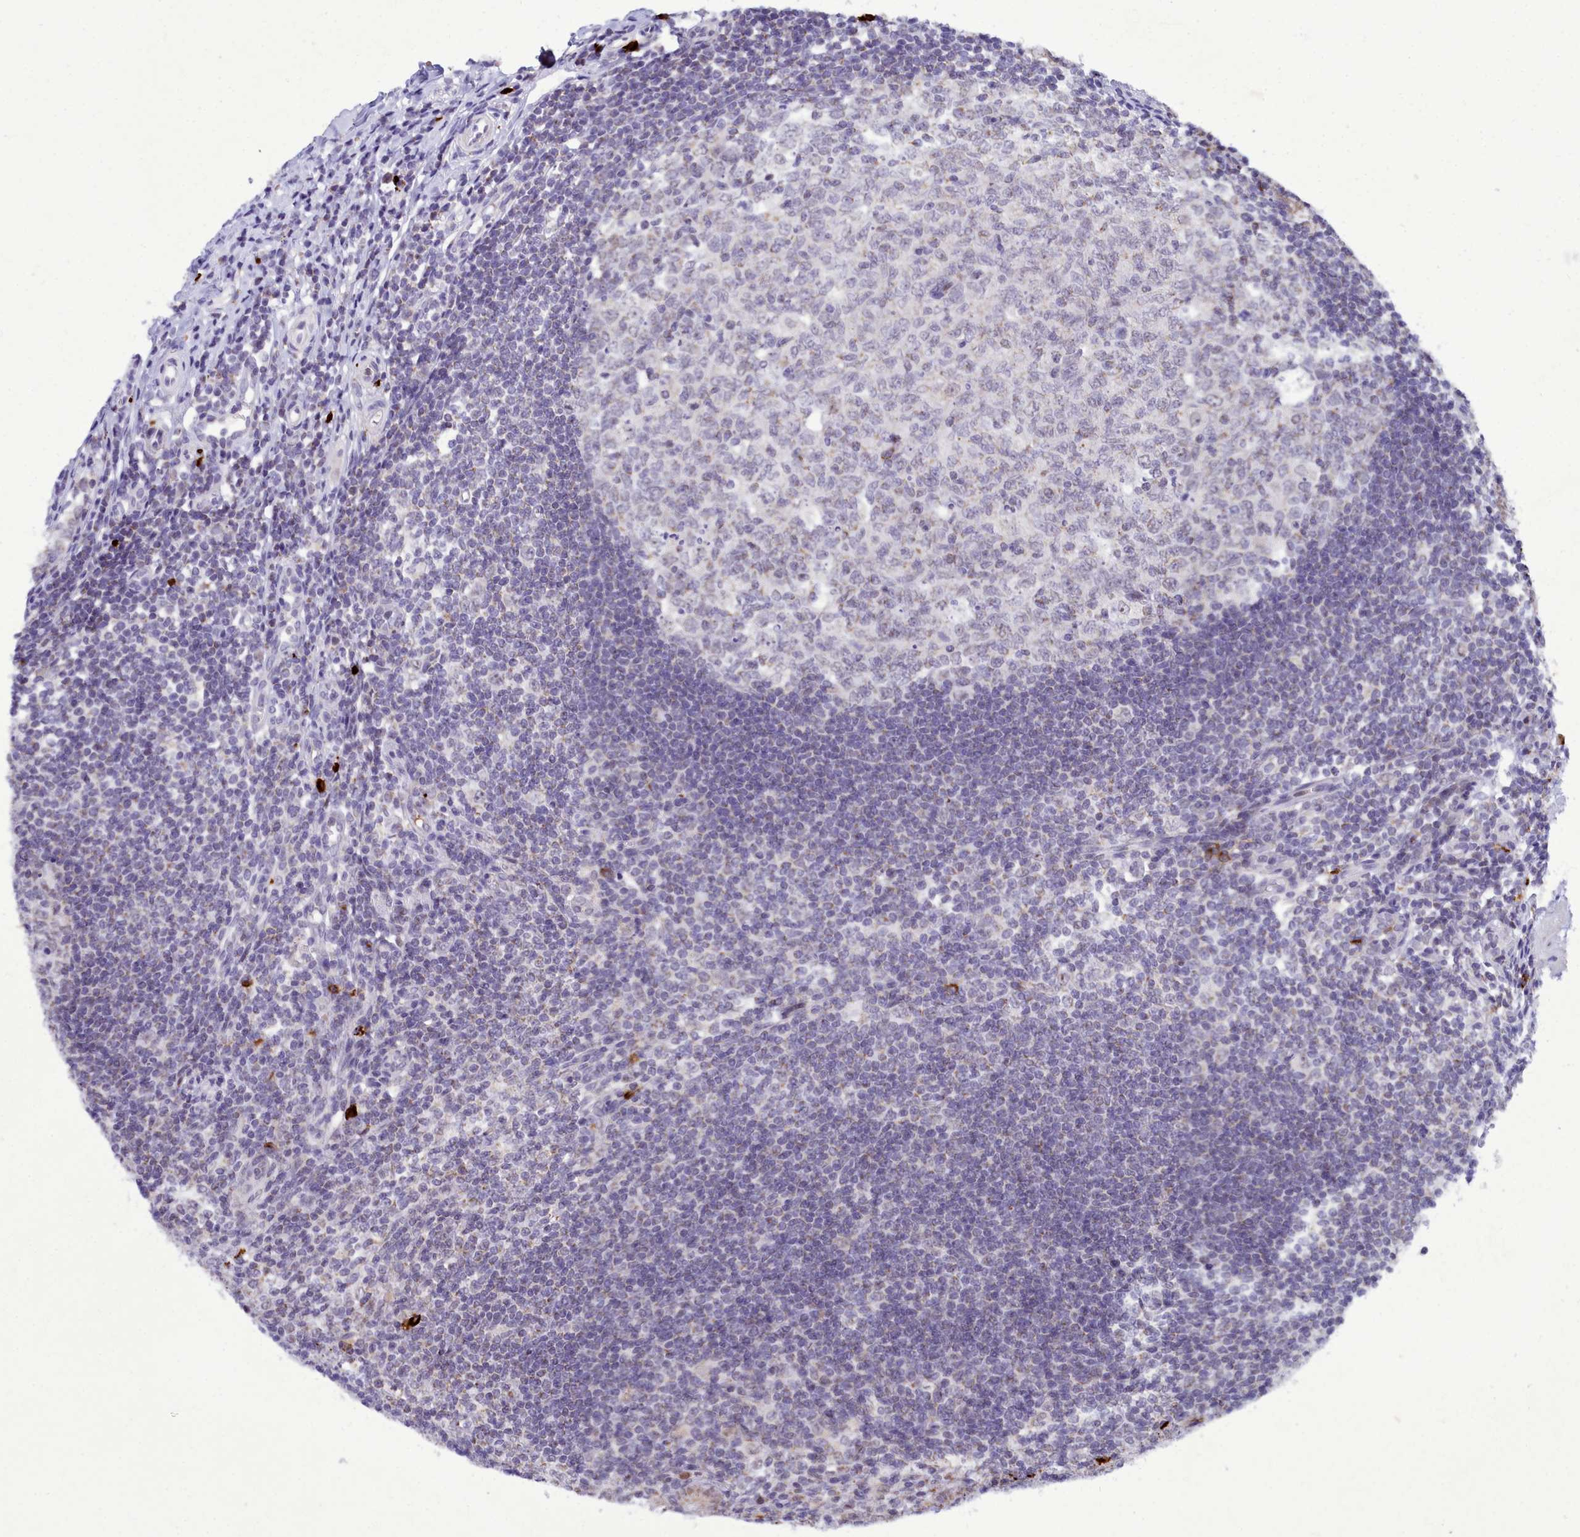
{"staining": {"intensity": "weak", "quantity": ">75%", "location": "cytoplasmic/membranous"}, "tissue": "appendix", "cell_type": "Glandular cells", "image_type": "normal", "snomed": [{"axis": "morphology", "description": "Normal tissue, NOS"}, {"axis": "topography", "description": "Appendix"}], "caption": "Immunohistochemical staining of unremarkable human appendix exhibits weak cytoplasmic/membranous protein expression in approximately >75% of glandular cells.", "gene": "POM121L2", "patient": {"sex": "male", "age": 14}}